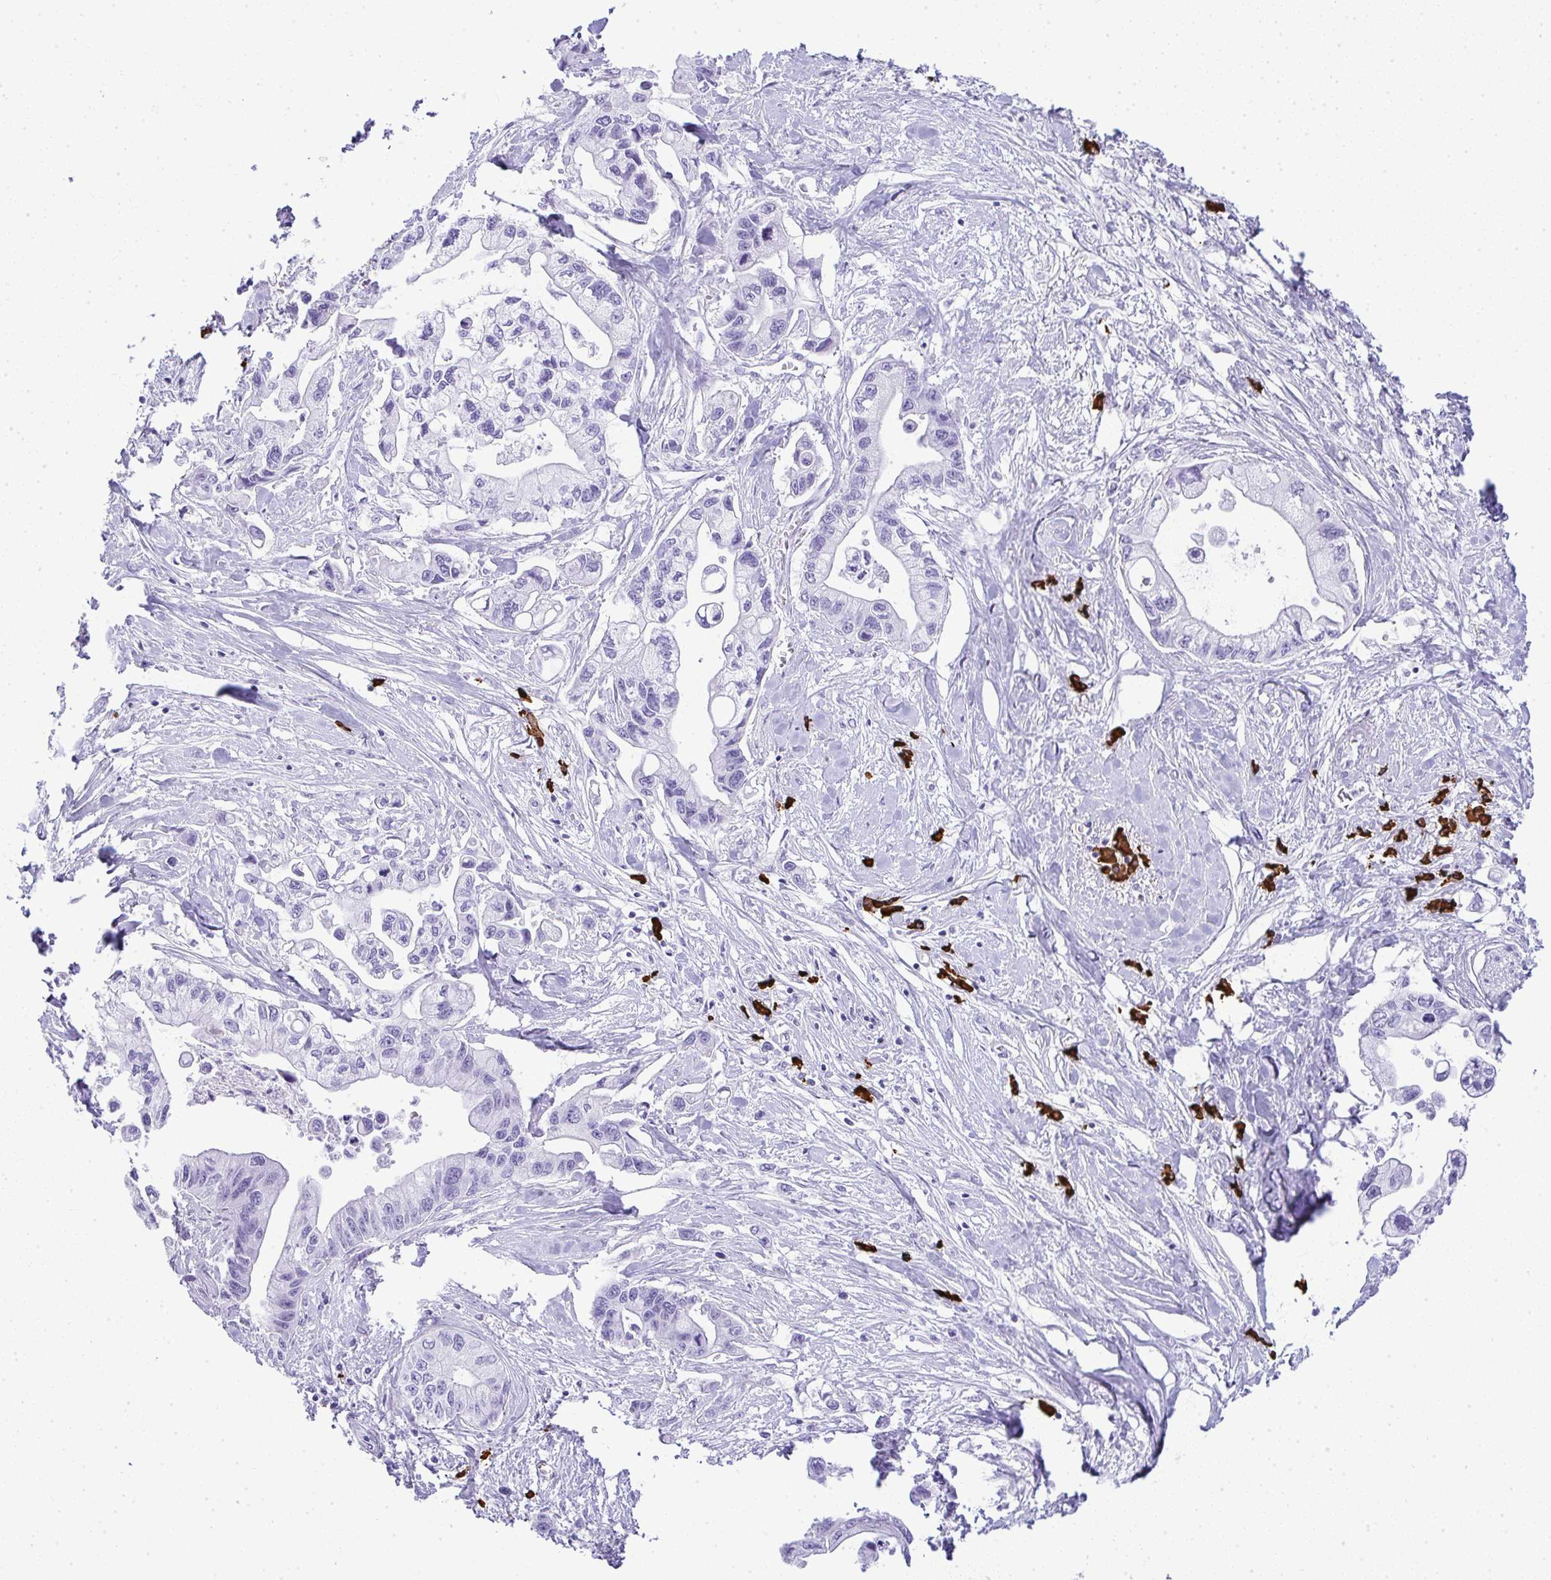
{"staining": {"intensity": "negative", "quantity": "none", "location": "none"}, "tissue": "pancreatic cancer", "cell_type": "Tumor cells", "image_type": "cancer", "snomed": [{"axis": "morphology", "description": "Adenocarcinoma, NOS"}, {"axis": "topography", "description": "Pancreas"}], "caption": "This micrograph is of pancreatic adenocarcinoma stained with IHC to label a protein in brown with the nuclei are counter-stained blue. There is no expression in tumor cells. The staining is performed using DAB brown chromogen with nuclei counter-stained in using hematoxylin.", "gene": "CDADC1", "patient": {"sex": "male", "age": 61}}